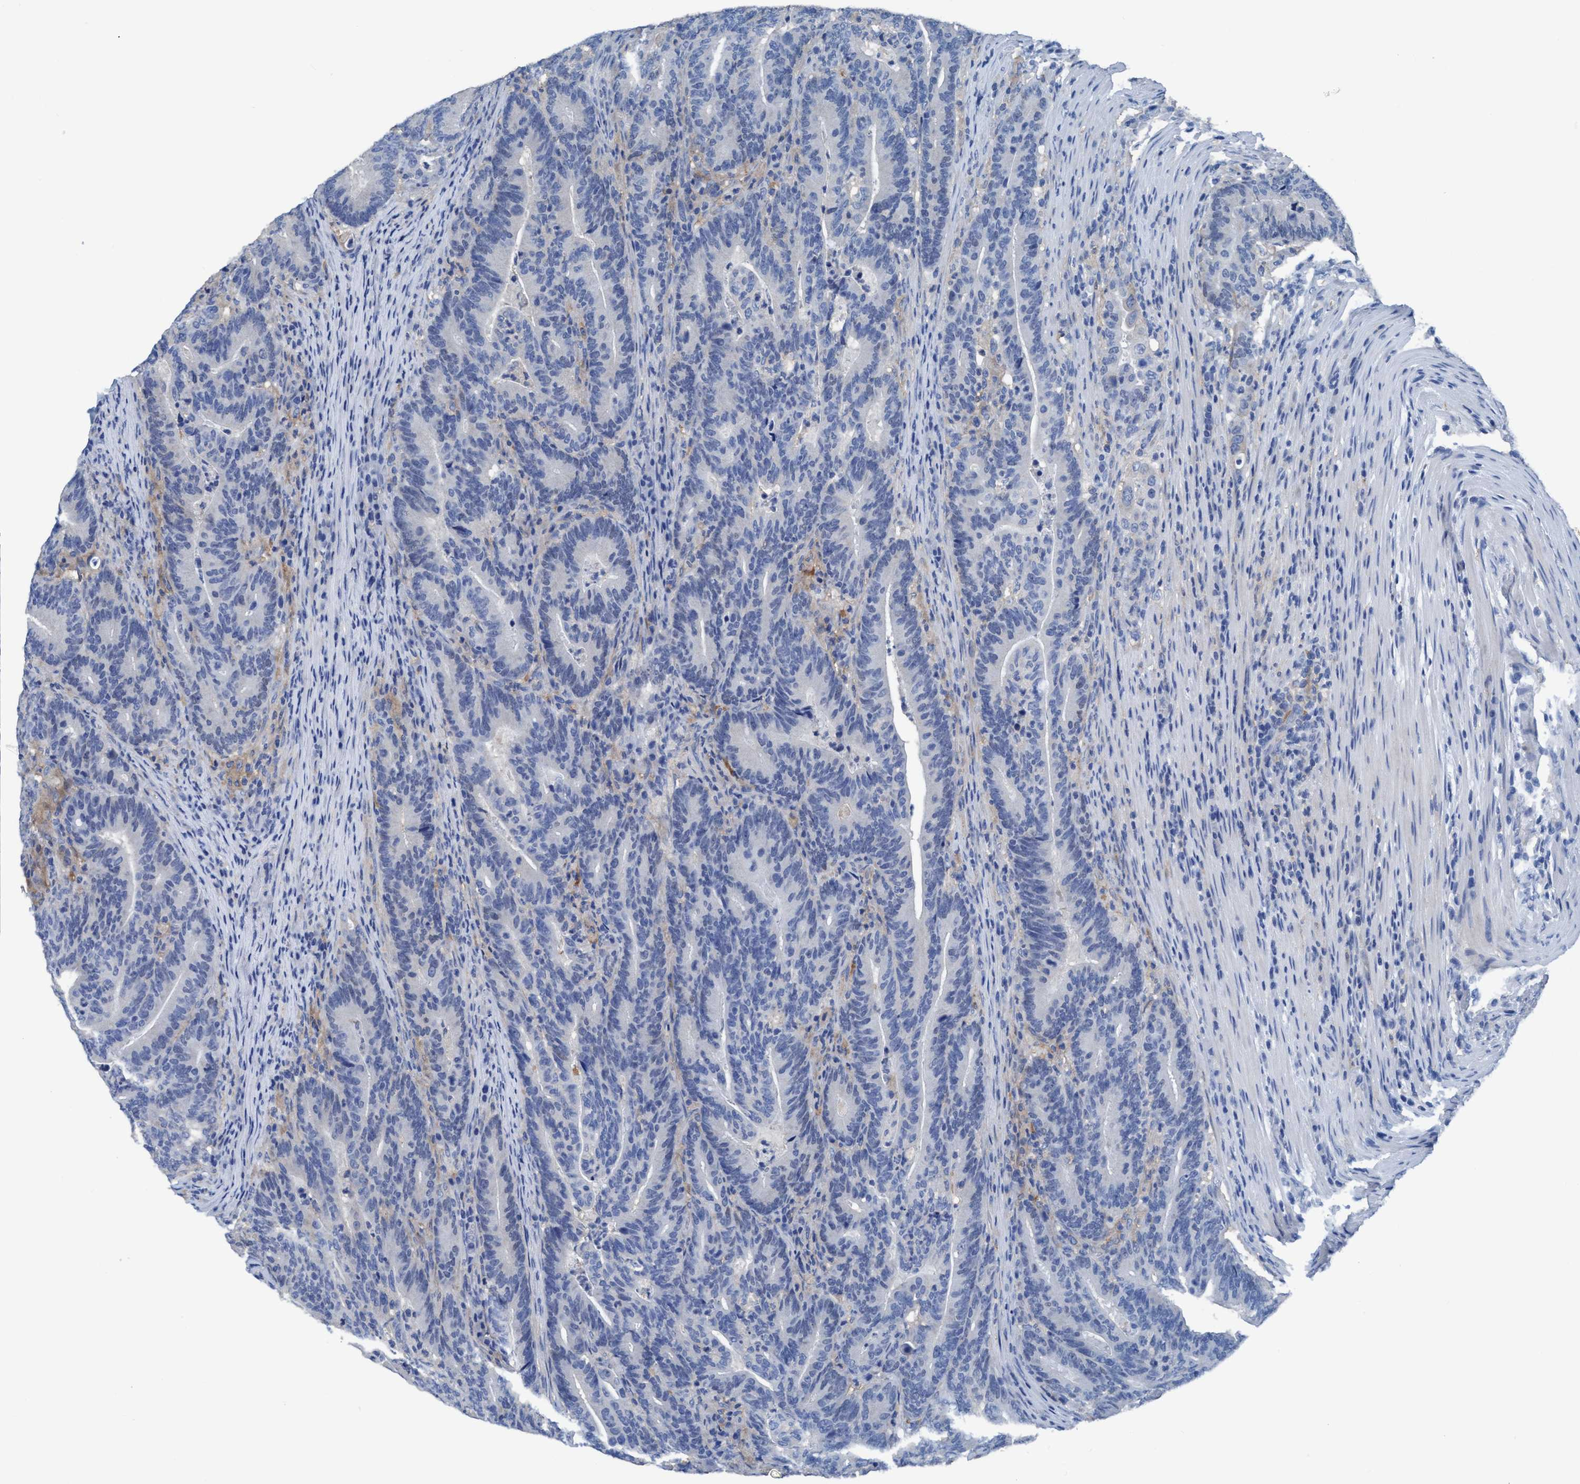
{"staining": {"intensity": "negative", "quantity": "none", "location": "none"}, "tissue": "colorectal cancer", "cell_type": "Tumor cells", "image_type": "cancer", "snomed": [{"axis": "morphology", "description": "Normal tissue, NOS"}, {"axis": "morphology", "description": "Adenocarcinoma, NOS"}, {"axis": "topography", "description": "Colon"}], "caption": "Human adenocarcinoma (colorectal) stained for a protein using immunohistochemistry (IHC) displays no expression in tumor cells.", "gene": "DNAI1", "patient": {"sex": "female", "age": 66}}